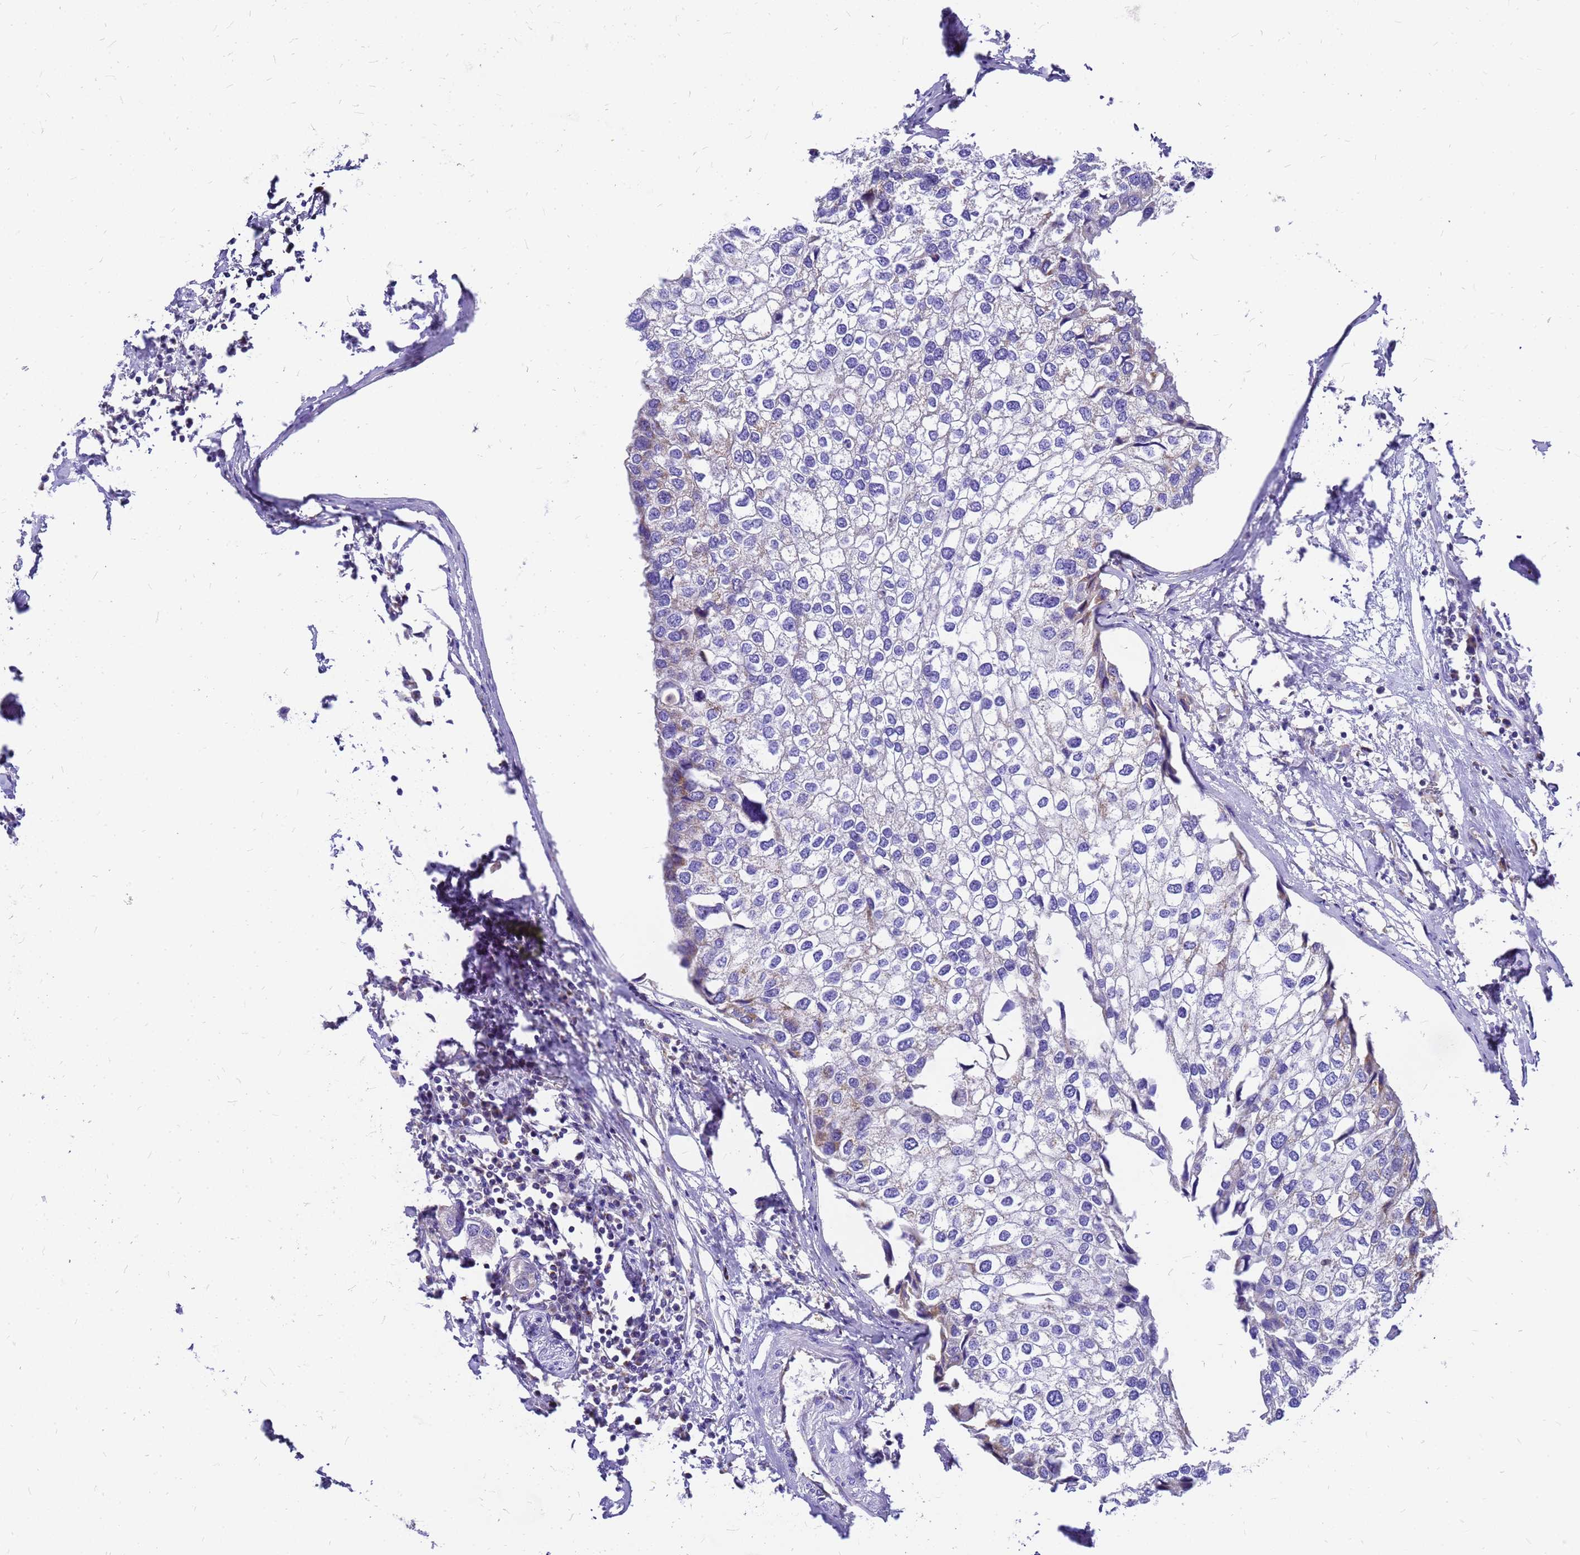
{"staining": {"intensity": "weak", "quantity": "<25%", "location": "cytoplasmic/membranous"}, "tissue": "urothelial cancer", "cell_type": "Tumor cells", "image_type": "cancer", "snomed": [{"axis": "morphology", "description": "Urothelial carcinoma, High grade"}, {"axis": "topography", "description": "Urinary bladder"}], "caption": "This photomicrograph is of urothelial cancer stained with immunohistochemistry to label a protein in brown with the nuclei are counter-stained blue. There is no staining in tumor cells.", "gene": "MRPS26", "patient": {"sex": "male", "age": 64}}